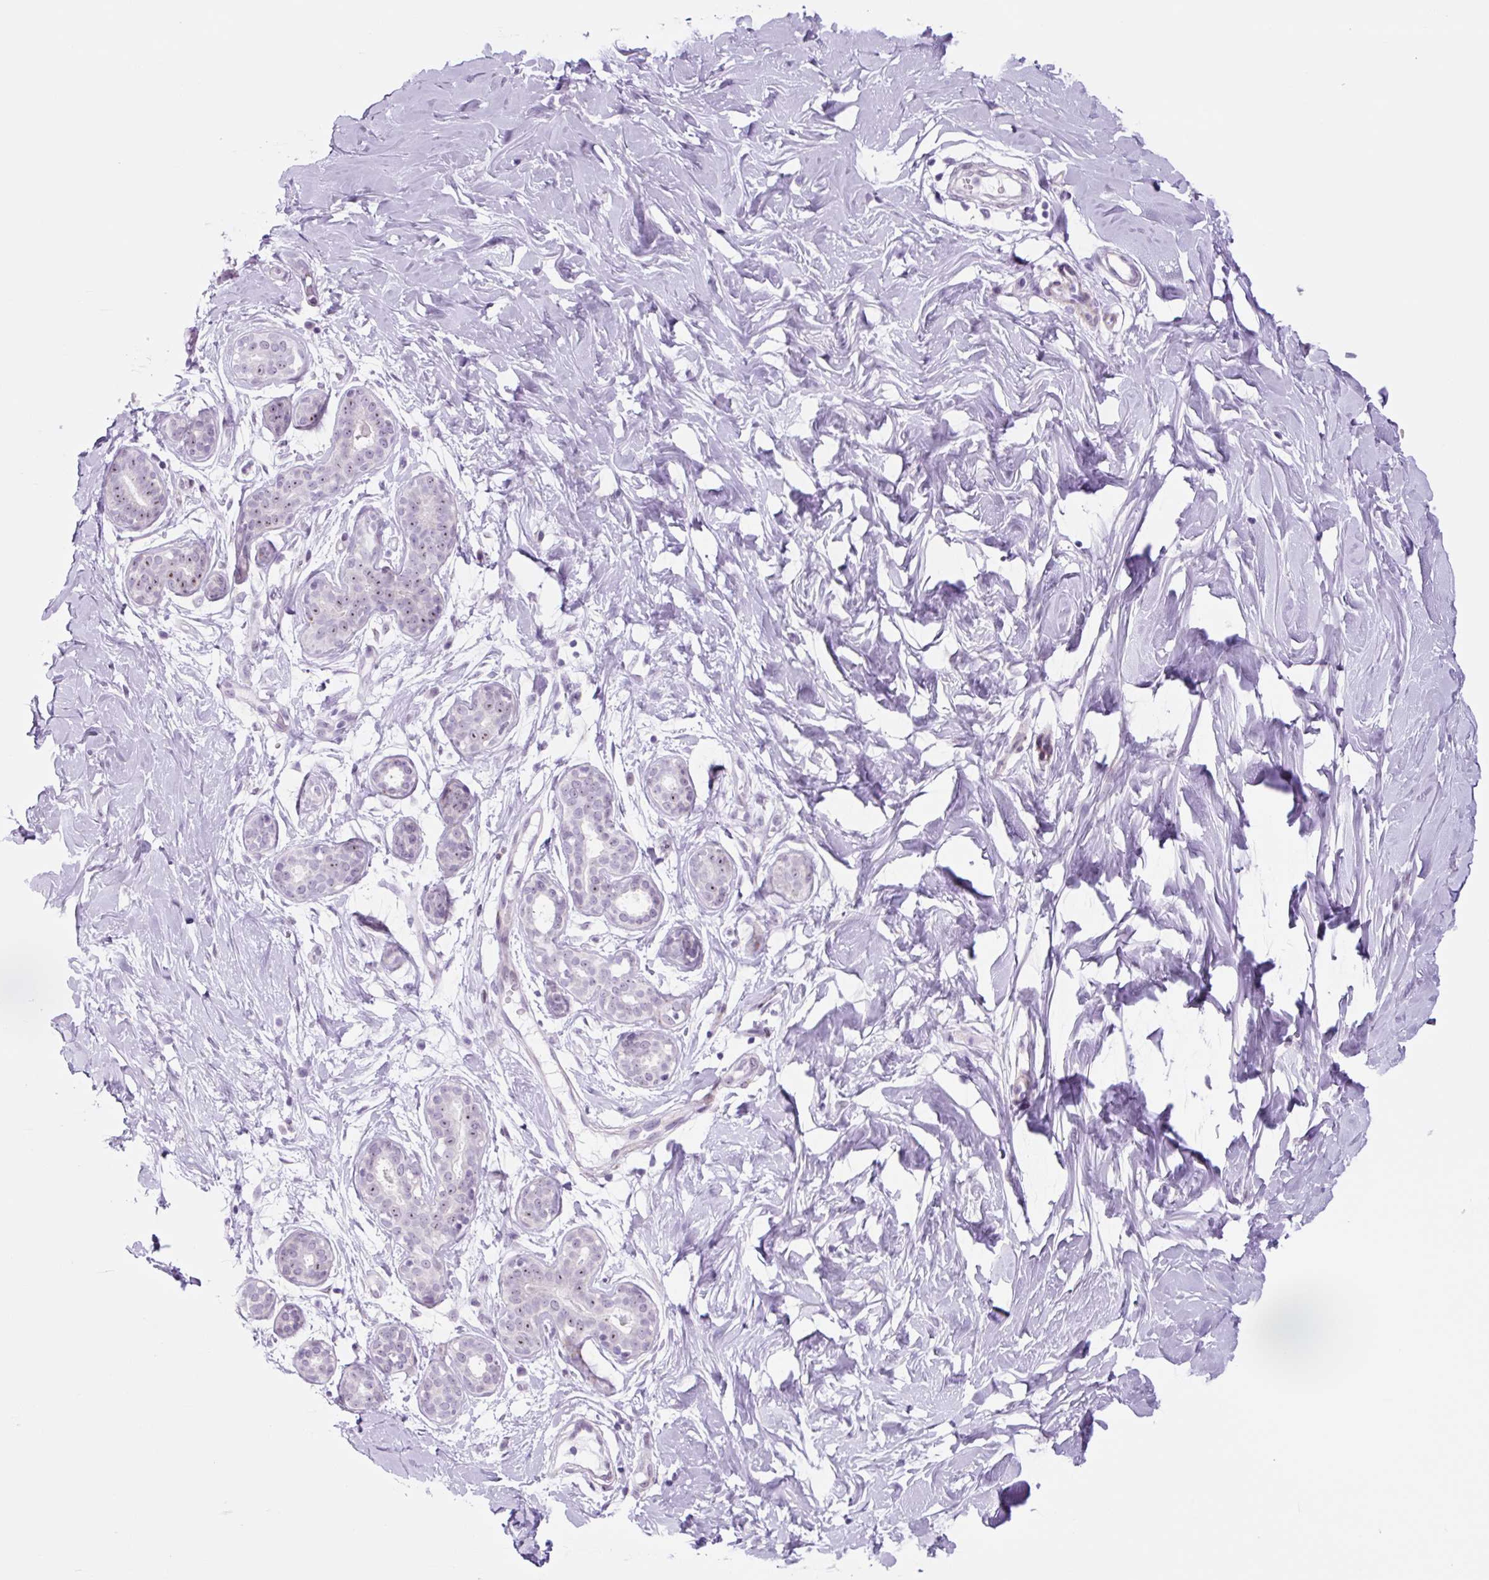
{"staining": {"intensity": "negative", "quantity": "none", "location": "none"}, "tissue": "breast", "cell_type": "Adipocytes", "image_type": "normal", "snomed": [{"axis": "morphology", "description": "Normal tissue, NOS"}, {"axis": "topography", "description": "Breast"}], "caption": "Adipocytes show no significant positivity in benign breast. (DAB (3,3'-diaminobenzidine) immunohistochemistry (IHC) with hematoxylin counter stain).", "gene": "RRS1", "patient": {"sex": "female", "age": 27}}